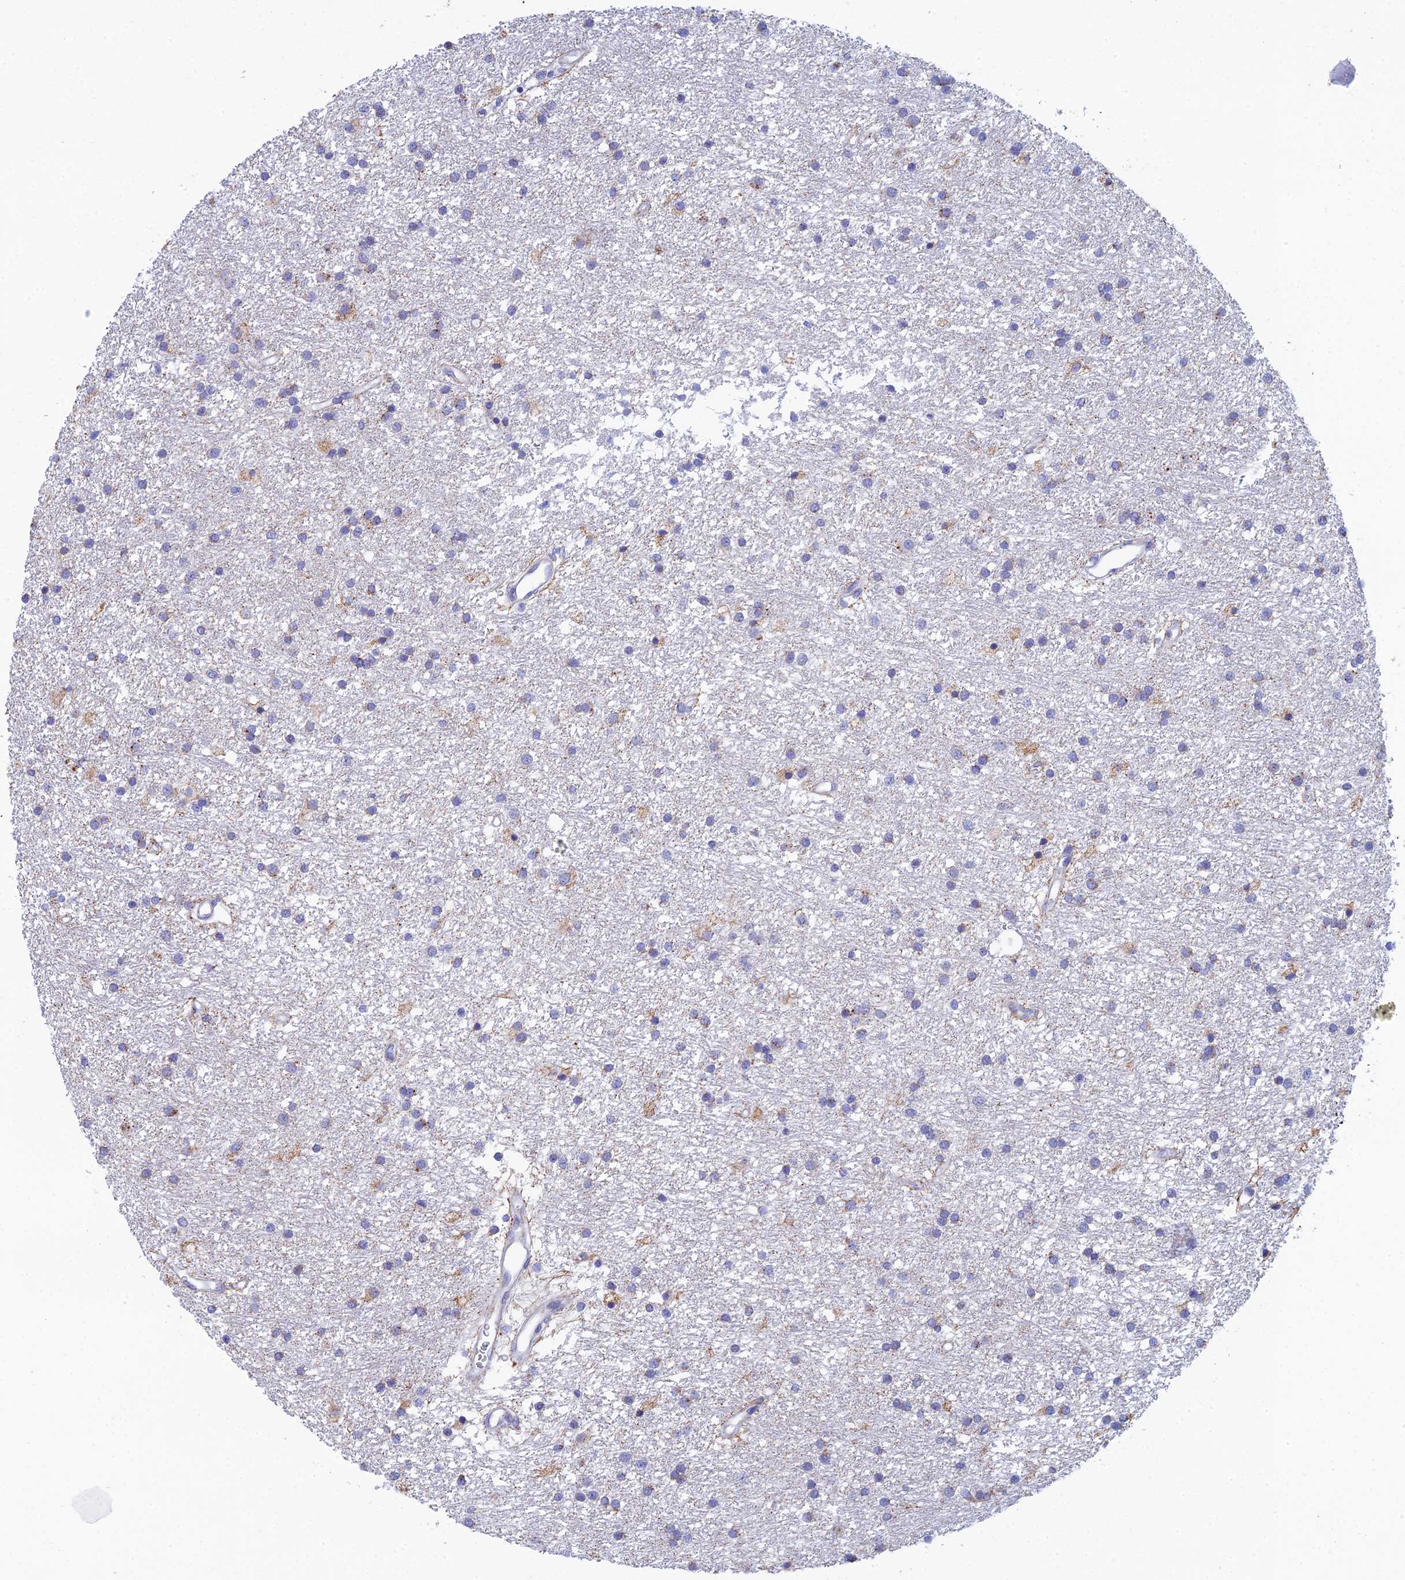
{"staining": {"intensity": "negative", "quantity": "none", "location": "none"}, "tissue": "glioma", "cell_type": "Tumor cells", "image_type": "cancer", "snomed": [{"axis": "morphology", "description": "Glioma, malignant, High grade"}, {"axis": "topography", "description": "Brain"}], "caption": "Malignant glioma (high-grade) stained for a protein using IHC exhibits no staining tumor cells.", "gene": "CFAP210", "patient": {"sex": "male", "age": 77}}